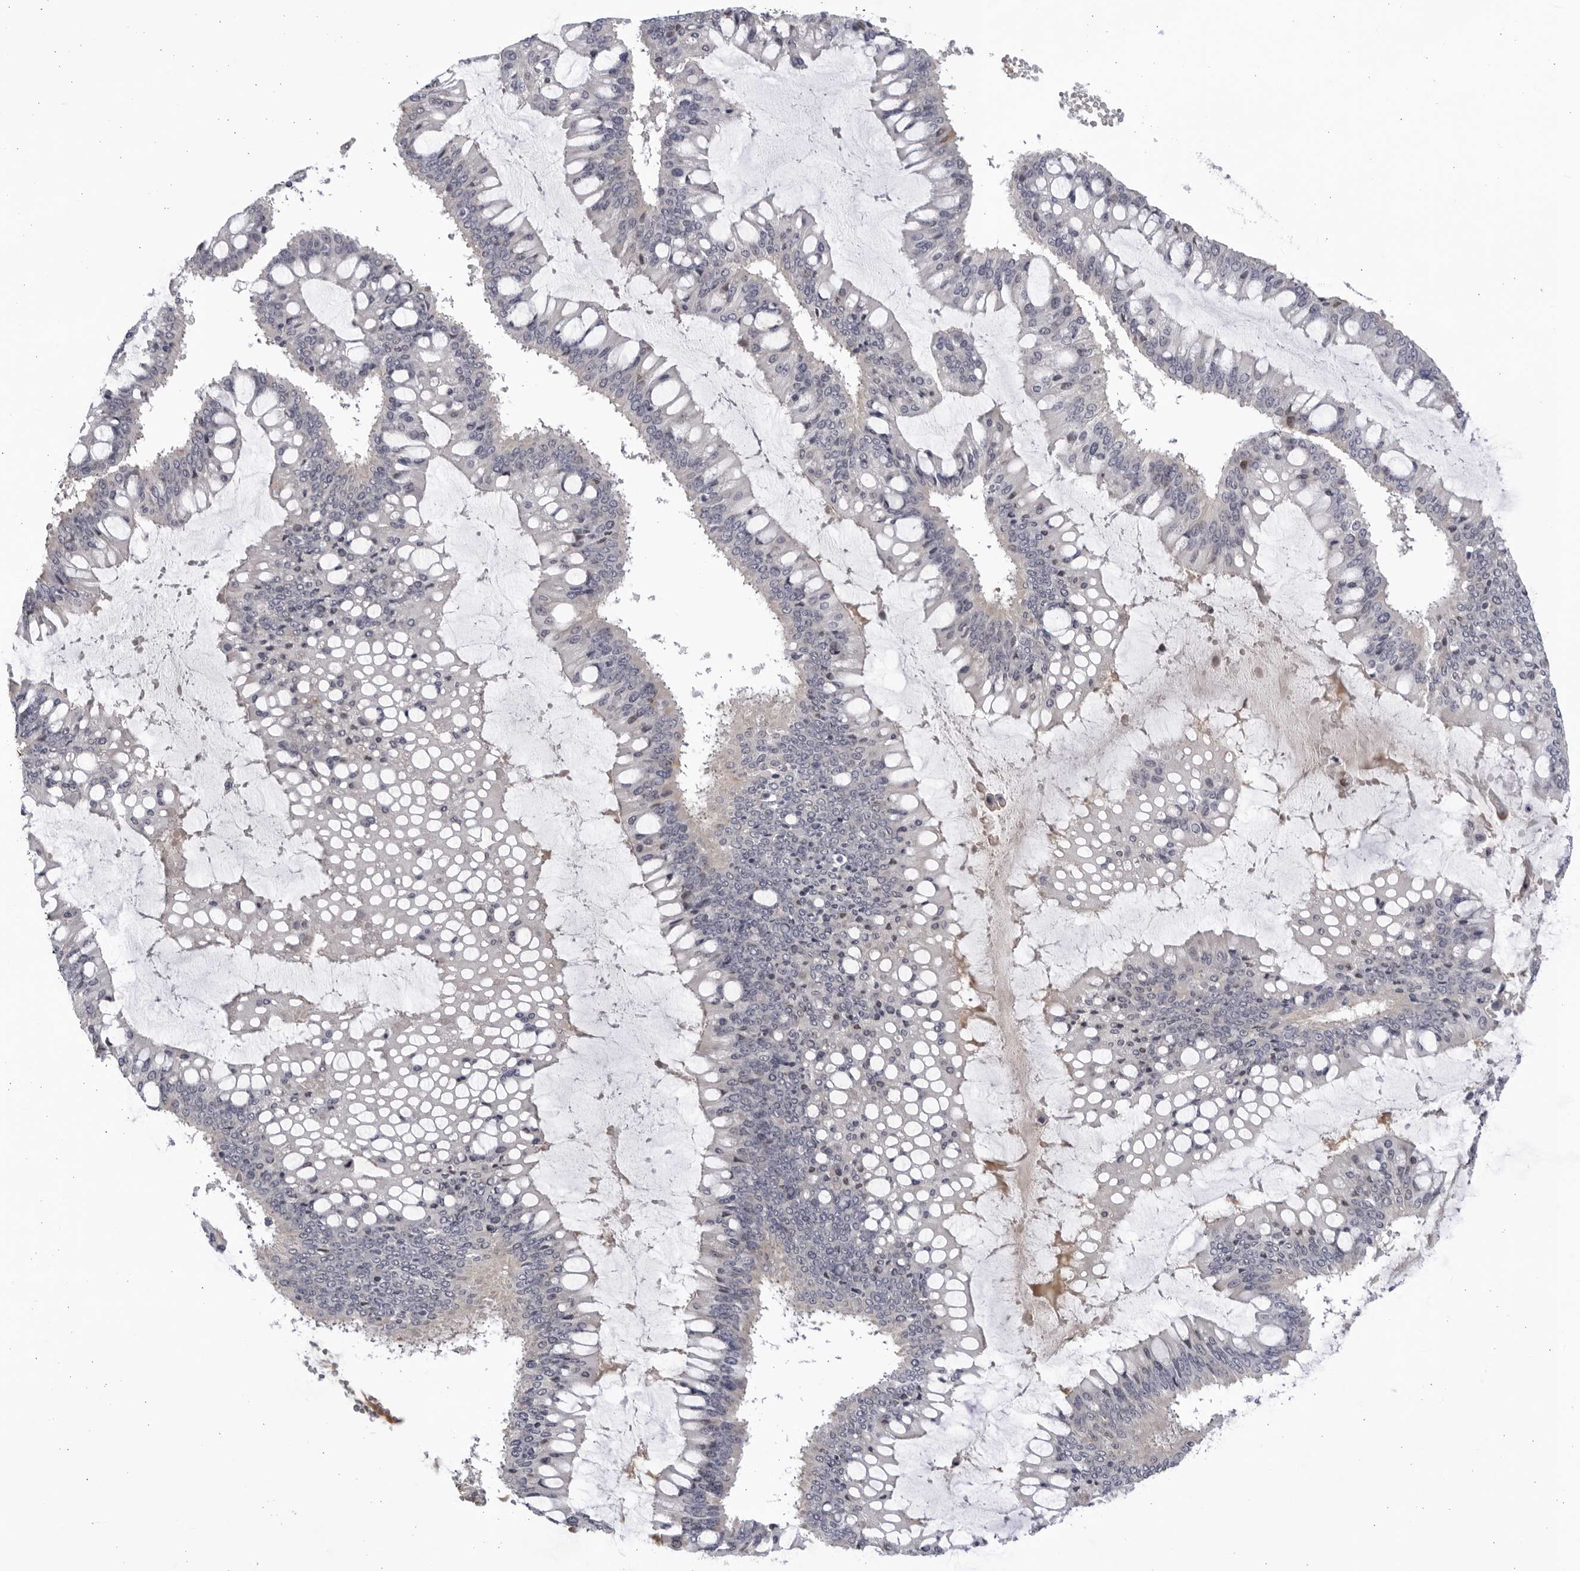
{"staining": {"intensity": "negative", "quantity": "none", "location": "none"}, "tissue": "ovarian cancer", "cell_type": "Tumor cells", "image_type": "cancer", "snomed": [{"axis": "morphology", "description": "Cystadenocarcinoma, mucinous, NOS"}, {"axis": "topography", "description": "Ovary"}], "caption": "IHC of human ovarian cancer displays no expression in tumor cells.", "gene": "BMP2K", "patient": {"sex": "female", "age": 73}}